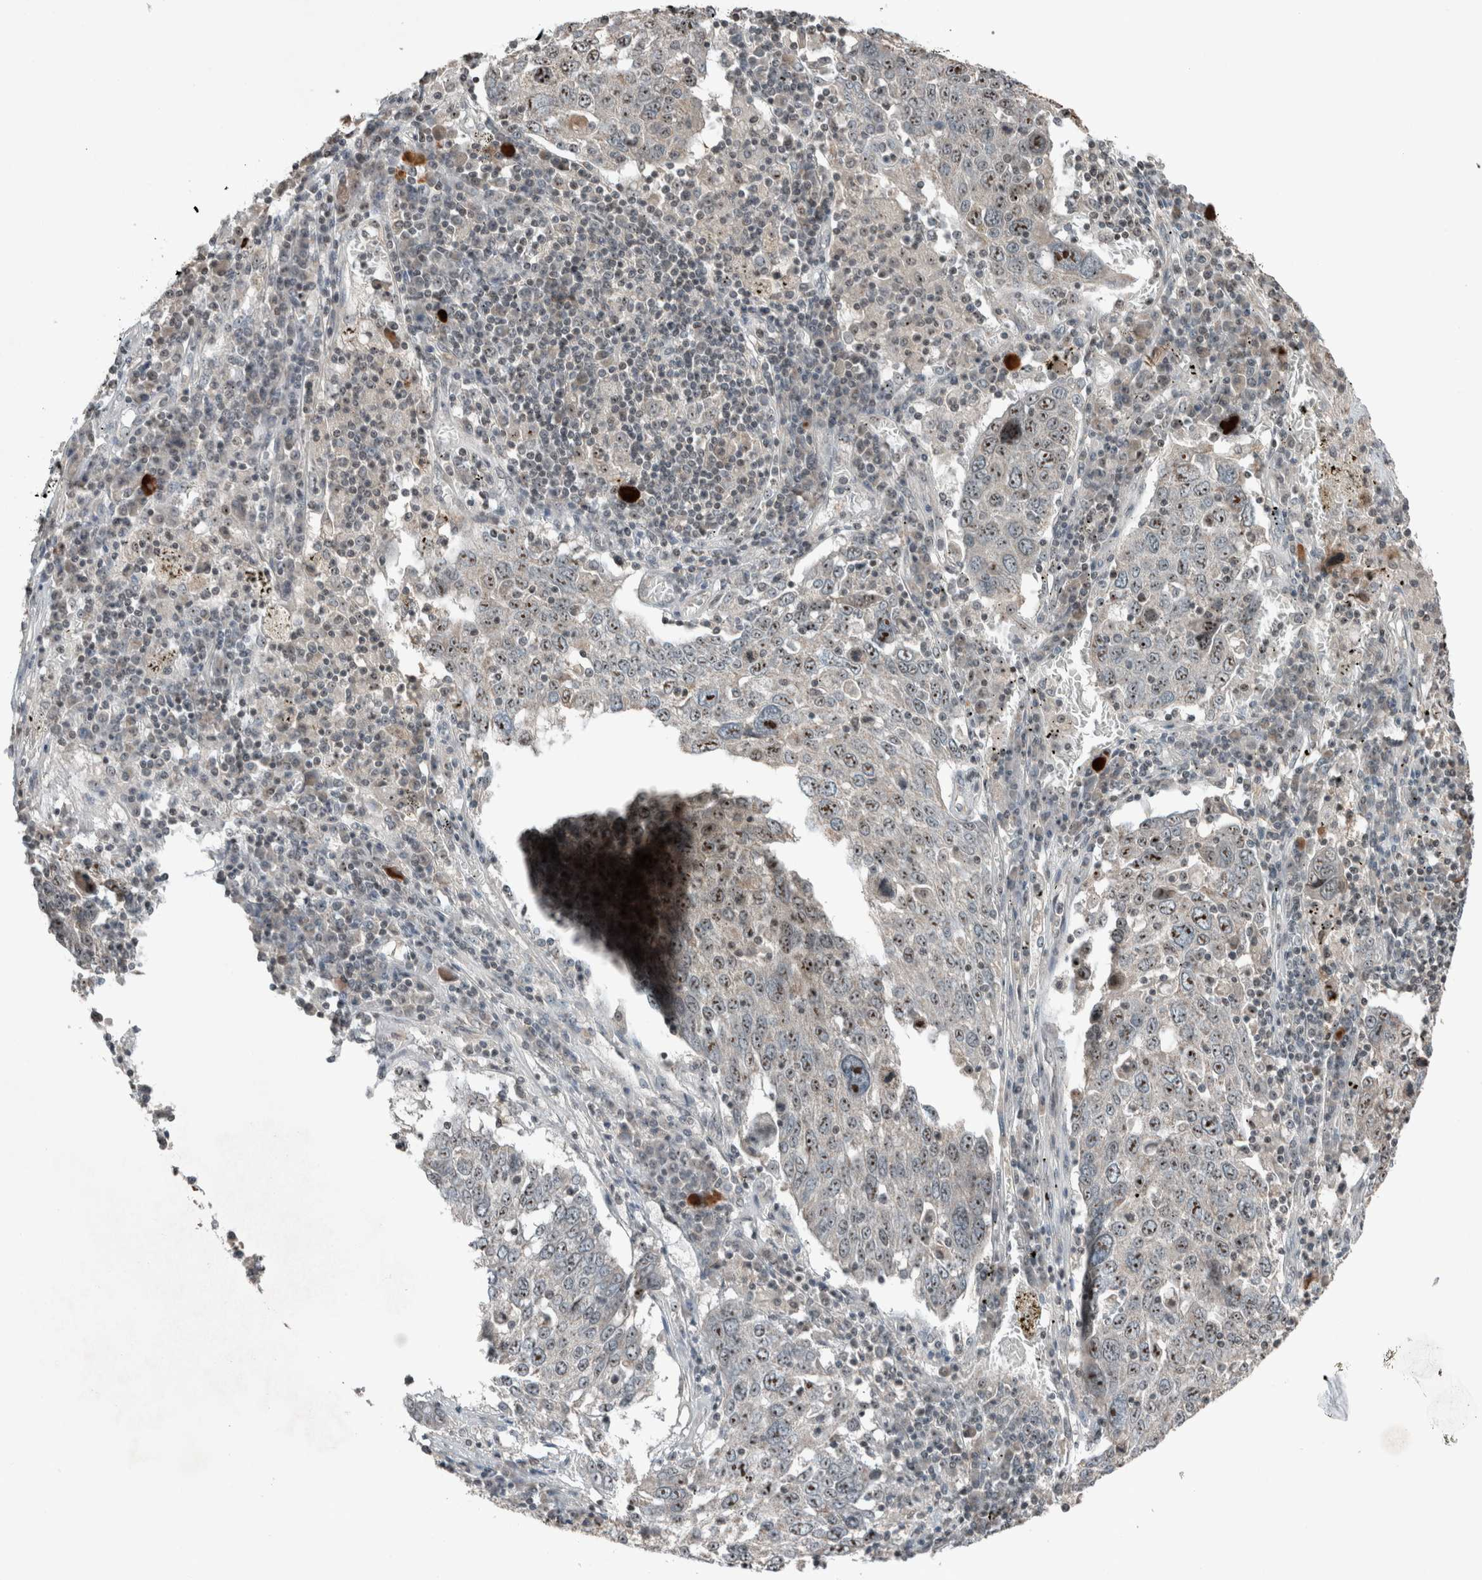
{"staining": {"intensity": "moderate", "quantity": ">75%", "location": "nuclear"}, "tissue": "lung cancer", "cell_type": "Tumor cells", "image_type": "cancer", "snomed": [{"axis": "morphology", "description": "Squamous cell carcinoma, NOS"}, {"axis": "topography", "description": "Lung"}], "caption": "IHC of human lung squamous cell carcinoma displays medium levels of moderate nuclear expression in approximately >75% of tumor cells.", "gene": "RPF1", "patient": {"sex": "male", "age": 65}}